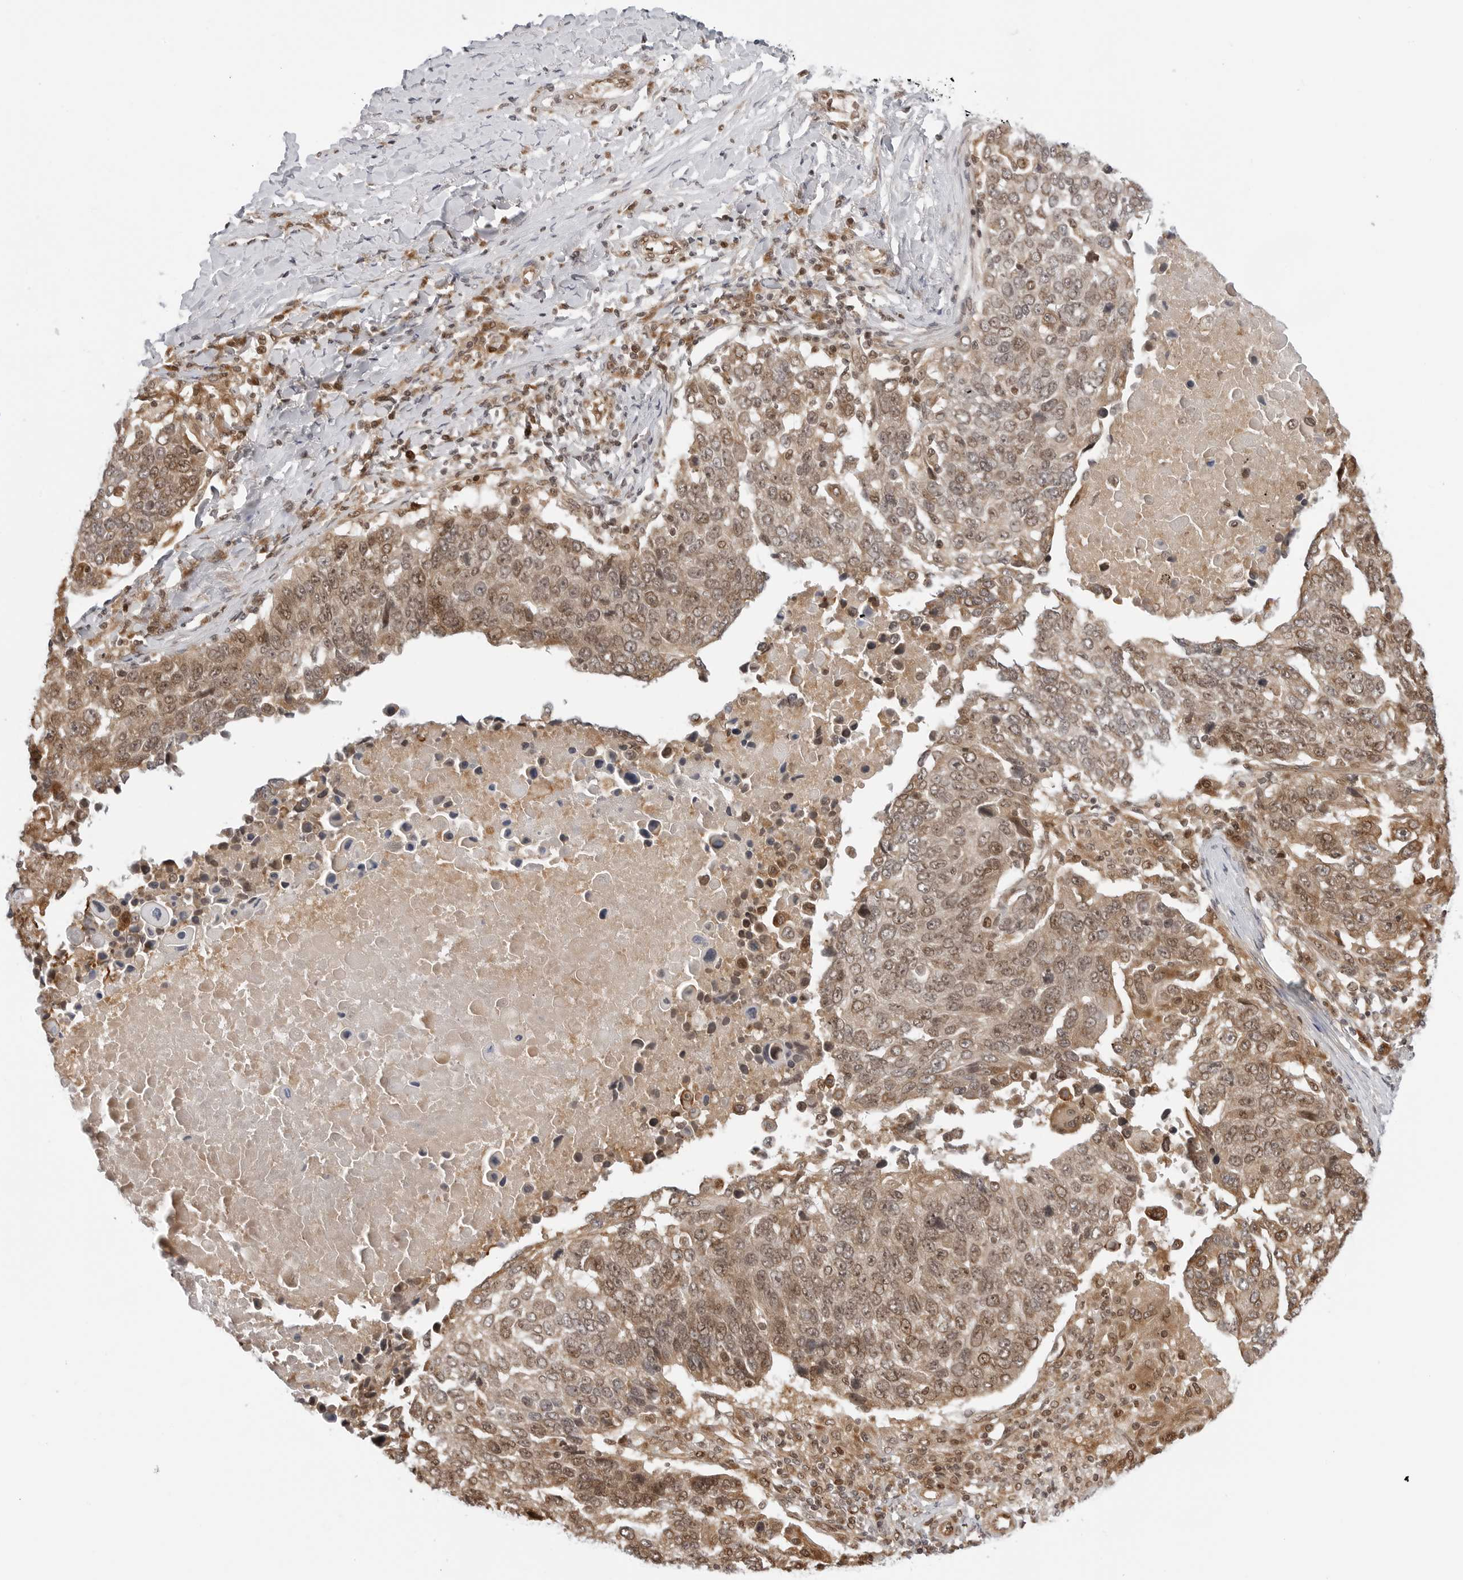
{"staining": {"intensity": "moderate", "quantity": ">75%", "location": "cytoplasmic/membranous,nuclear"}, "tissue": "lung cancer", "cell_type": "Tumor cells", "image_type": "cancer", "snomed": [{"axis": "morphology", "description": "Squamous cell carcinoma, NOS"}, {"axis": "topography", "description": "Lung"}], "caption": "Tumor cells show medium levels of moderate cytoplasmic/membranous and nuclear staining in approximately >75% of cells in human lung cancer (squamous cell carcinoma).", "gene": "TIPRL", "patient": {"sex": "male", "age": 66}}